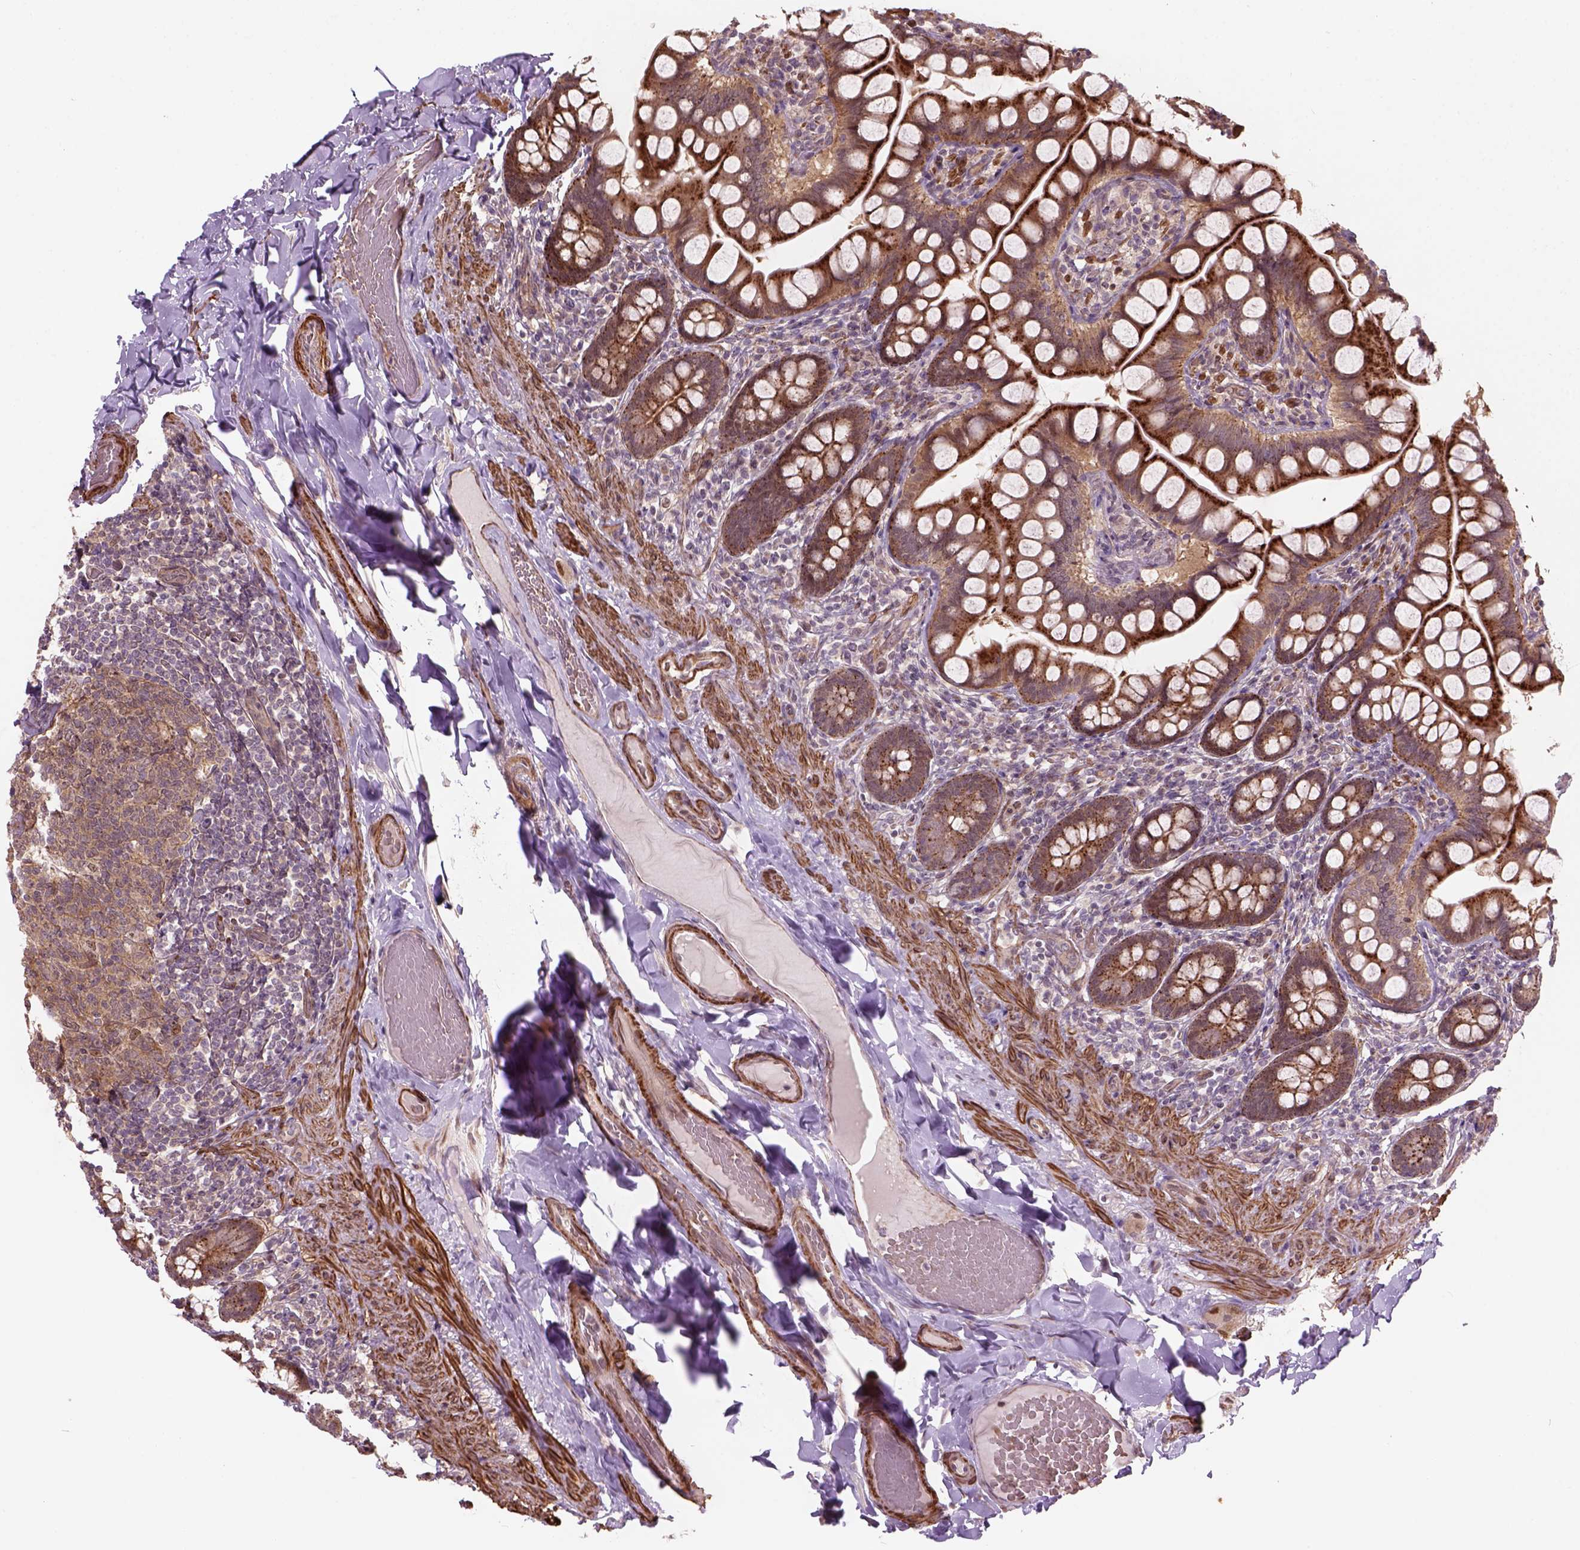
{"staining": {"intensity": "moderate", "quantity": ">75%", "location": "cytoplasmic/membranous,nuclear"}, "tissue": "small intestine", "cell_type": "Glandular cells", "image_type": "normal", "snomed": [{"axis": "morphology", "description": "Normal tissue, NOS"}, {"axis": "topography", "description": "Small intestine"}], "caption": "Immunohistochemical staining of normal human small intestine reveals moderate cytoplasmic/membranous,nuclear protein expression in about >75% of glandular cells. The protein is stained brown, and the nuclei are stained in blue (DAB (3,3'-diaminobenzidine) IHC with brightfield microscopy, high magnification).", "gene": "PSMD11", "patient": {"sex": "male", "age": 70}}